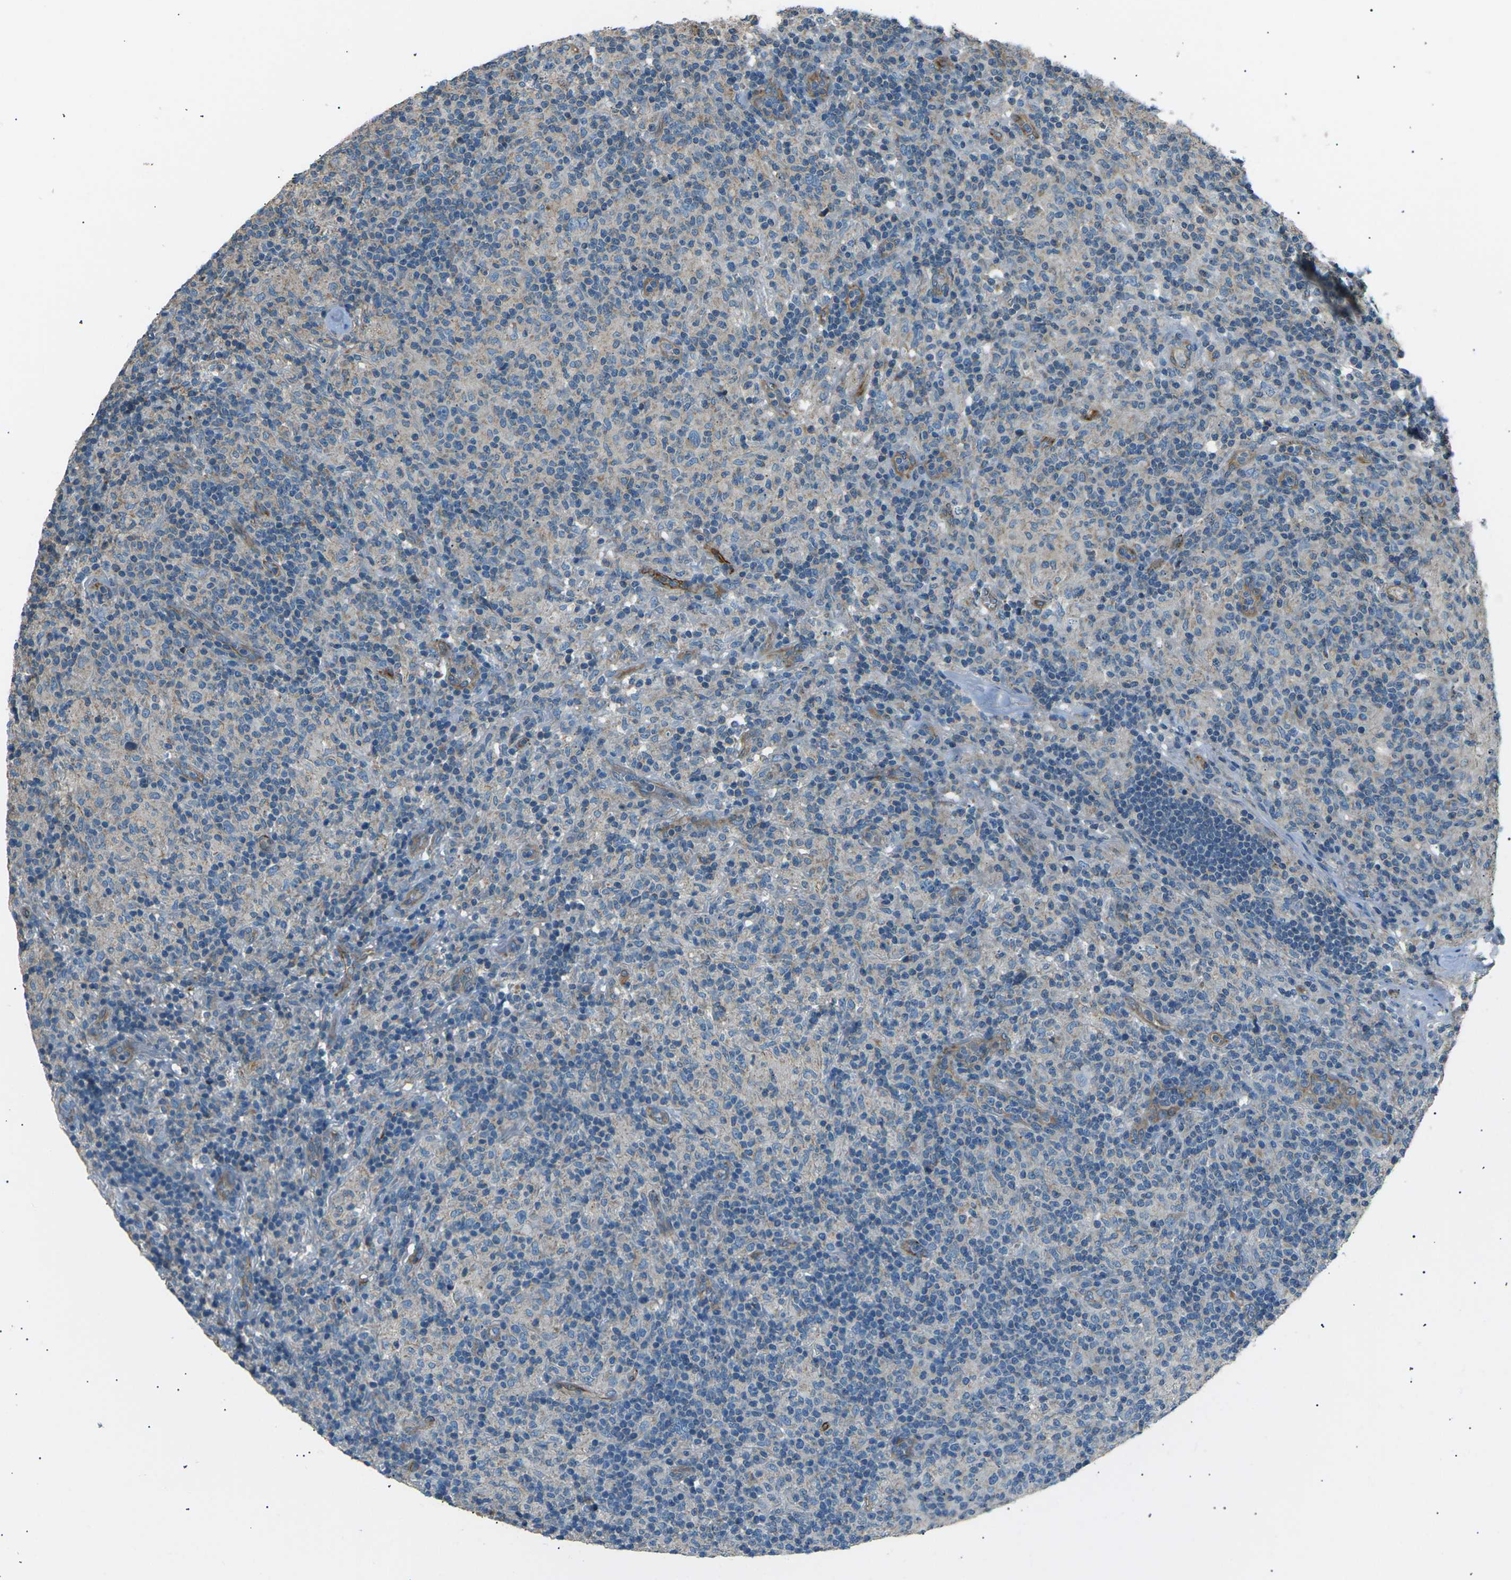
{"staining": {"intensity": "weak", "quantity": "<25%", "location": "cytoplasmic/membranous"}, "tissue": "lymphoma", "cell_type": "Tumor cells", "image_type": "cancer", "snomed": [{"axis": "morphology", "description": "Hodgkin's disease, NOS"}, {"axis": "topography", "description": "Lymph node"}], "caption": "The image displays no significant positivity in tumor cells of lymphoma.", "gene": "SLK", "patient": {"sex": "male", "age": 70}}